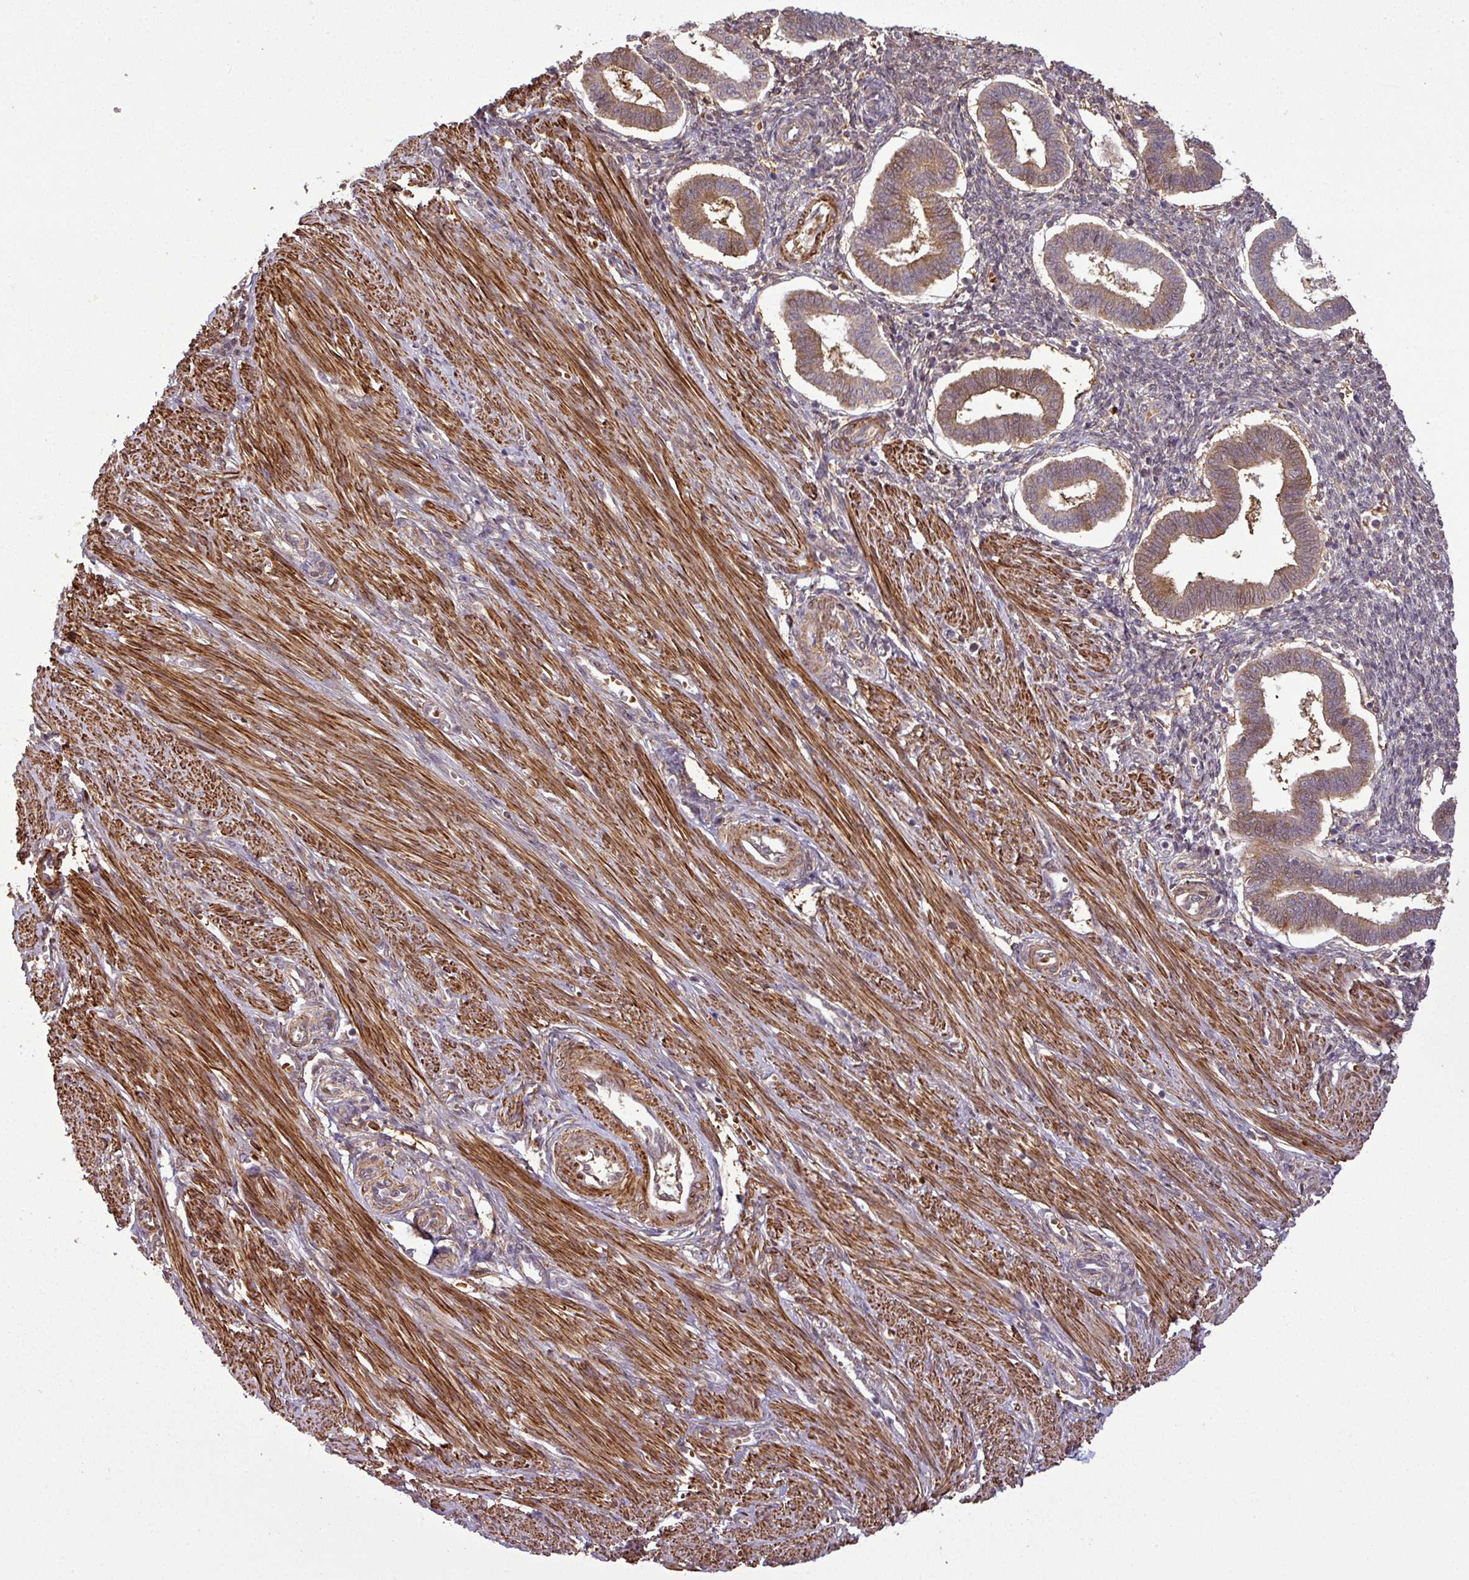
{"staining": {"intensity": "moderate", "quantity": "25%-75%", "location": "cytoplasmic/membranous"}, "tissue": "endometrium", "cell_type": "Cells in endometrial stroma", "image_type": "normal", "snomed": [{"axis": "morphology", "description": "Normal tissue, NOS"}, {"axis": "topography", "description": "Endometrium"}], "caption": "Immunohistochemistry (DAB) staining of unremarkable human endometrium demonstrates moderate cytoplasmic/membranous protein positivity in about 25%-75% of cells in endometrial stroma.", "gene": "MAP3K6", "patient": {"sex": "female", "age": 24}}